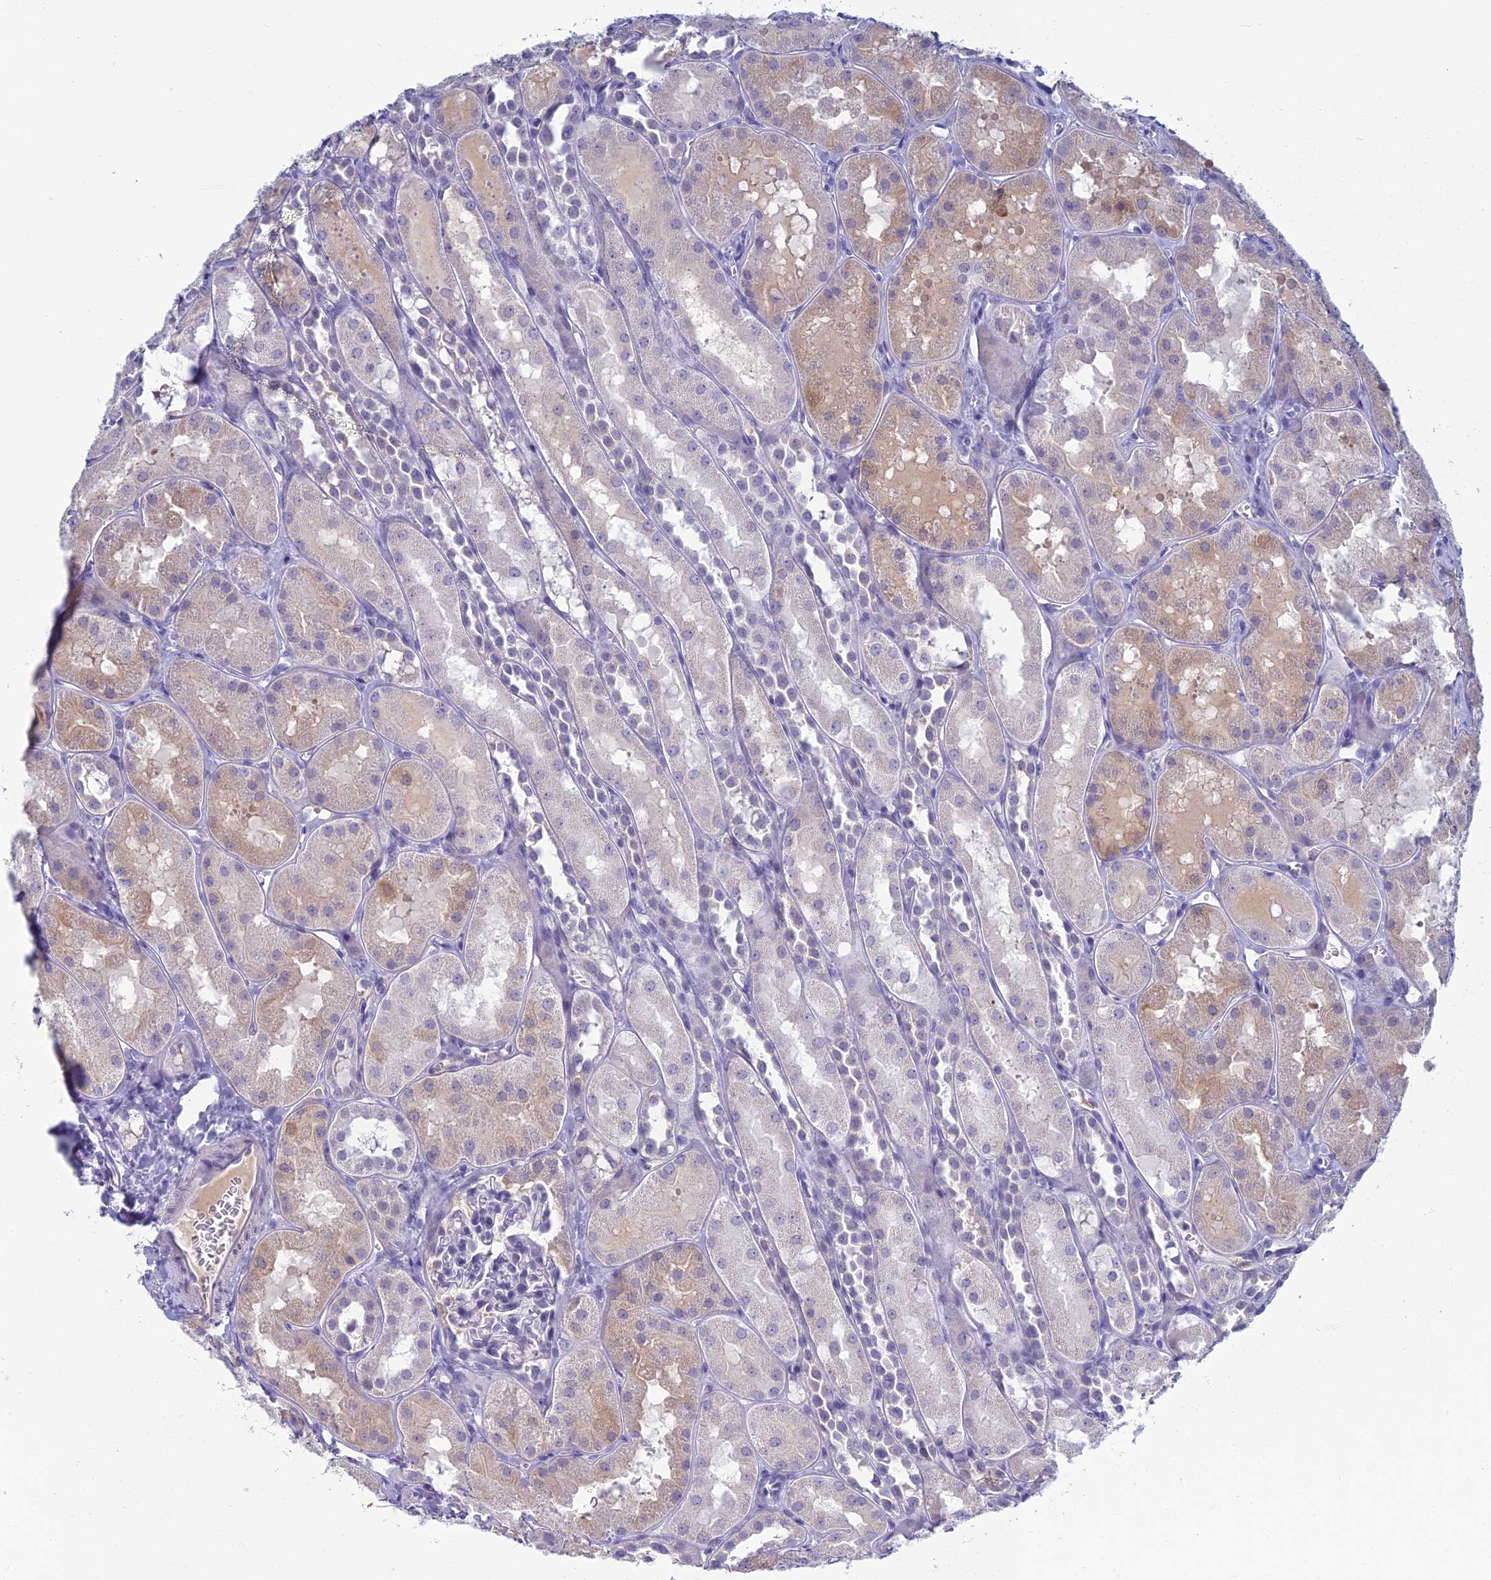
{"staining": {"intensity": "negative", "quantity": "none", "location": "none"}, "tissue": "kidney", "cell_type": "Cells in glomeruli", "image_type": "normal", "snomed": [{"axis": "morphology", "description": "Normal tissue, NOS"}, {"axis": "topography", "description": "Kidney"}, {"axis": "topography", "description": "Urinary bladder"}], "caption": "High magnification brightfield microscopy of normal kidney stained with DAB (brown) and counterstained with hematoxylin (blue): cells in glomeruli show no significant positivity. (DAB (3,3'-diaminobenzidine) immunohistochemistry, high magnification).", "gene": "MUC13", "patient": {"sex": "male", "age": 16}}